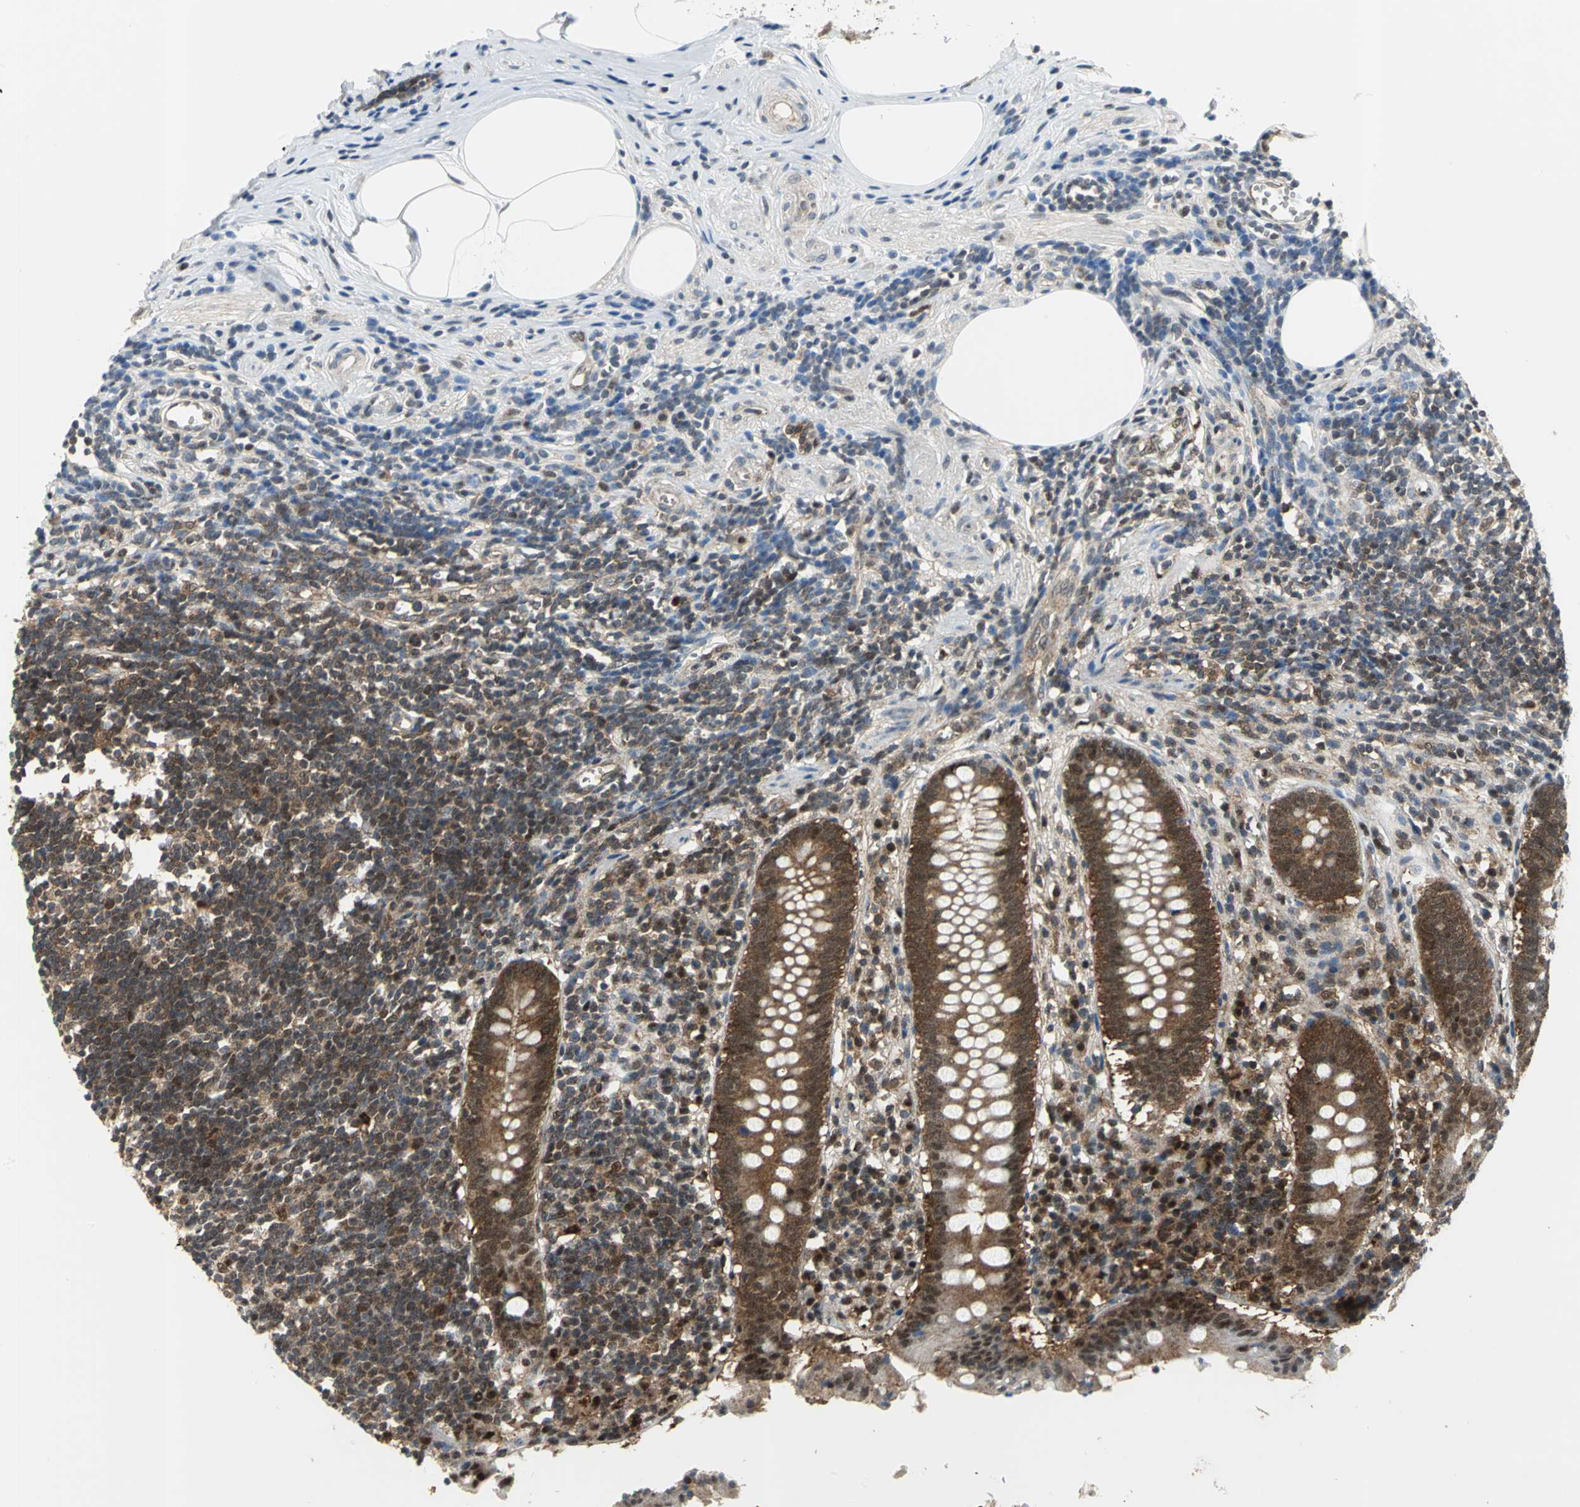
{"staining": {"intensity": "moderate", "quantity": ">75%", "location": "cytoplasmic/membranous"}, "tissue": "appendix", "cell_type": "Glandular cells", "image_type": "normal", "snomed": [{"axis": "morphology", "description": "Normal tissue, NOS"}, {"axis": "topography", "description": "Appendix"}], "caption": "A medium amount of moderate cytoplasmic/membranous positivity is seen in approximately >75% of glandular cells in benign appendix.", "gene": "PSMA4", "patient": {"sex": "female", "age": 50}}